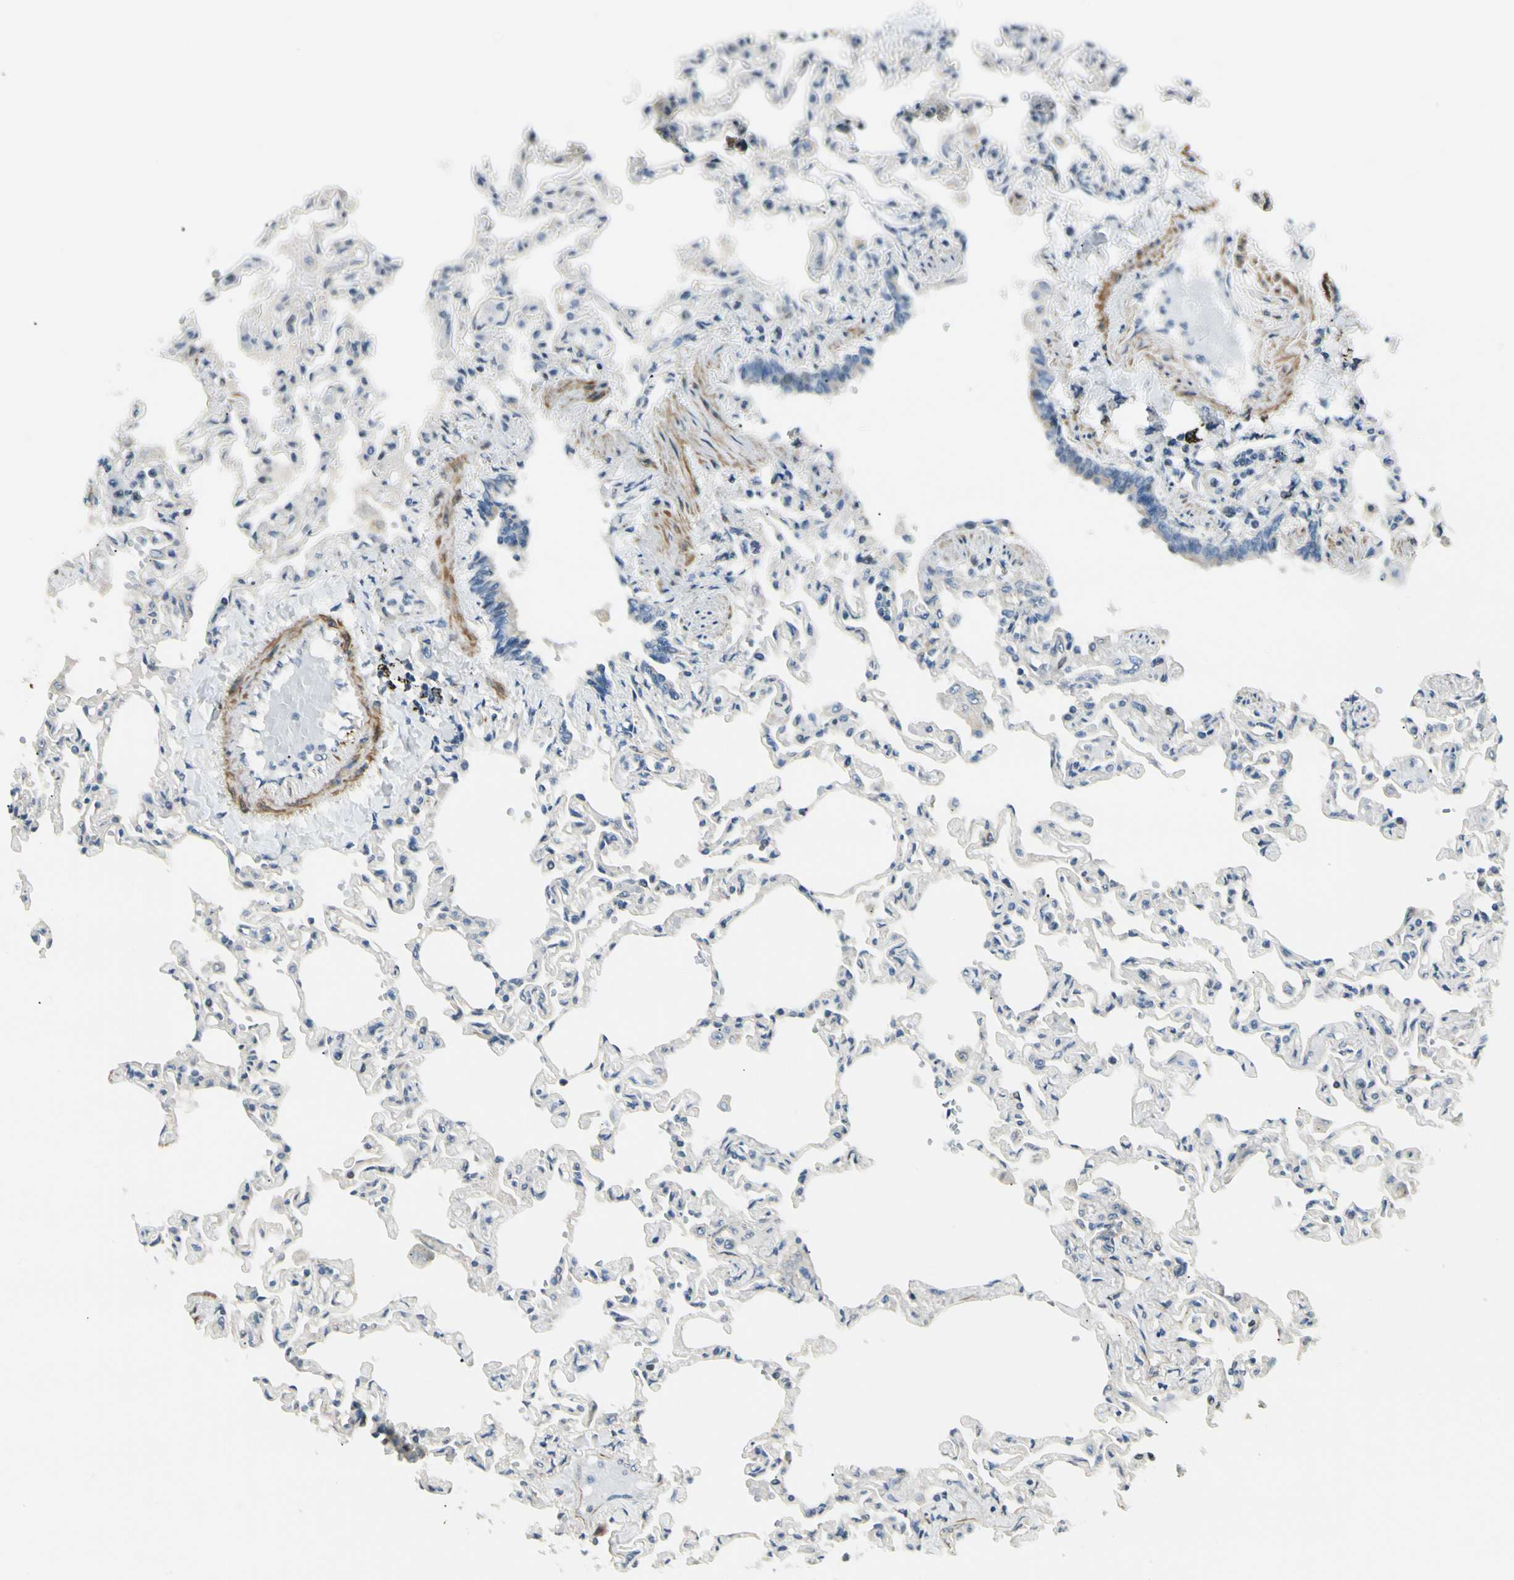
{"staining": {"intensity": "negative", "quantity": "none", "location": "none"}, "tissue": "lung", "cell_type": "Alveolar cells", "image_type": "normal", "snomed": [{"axis": "morphology", "description": "Normal tissue, NOS"}, {"axis": "topography", "description": "Lung"}], "caption": "Histopathology image shows no significant protein expression in alveolar cells of normal lung. The staining was performed using DAB to visualize the protein expression in brown, while the nuclei were stained in blue with hematoxylin (Magnification: 20x).", "gene": "P4HA3", "patient": {"sex": "male", "age": 21}}